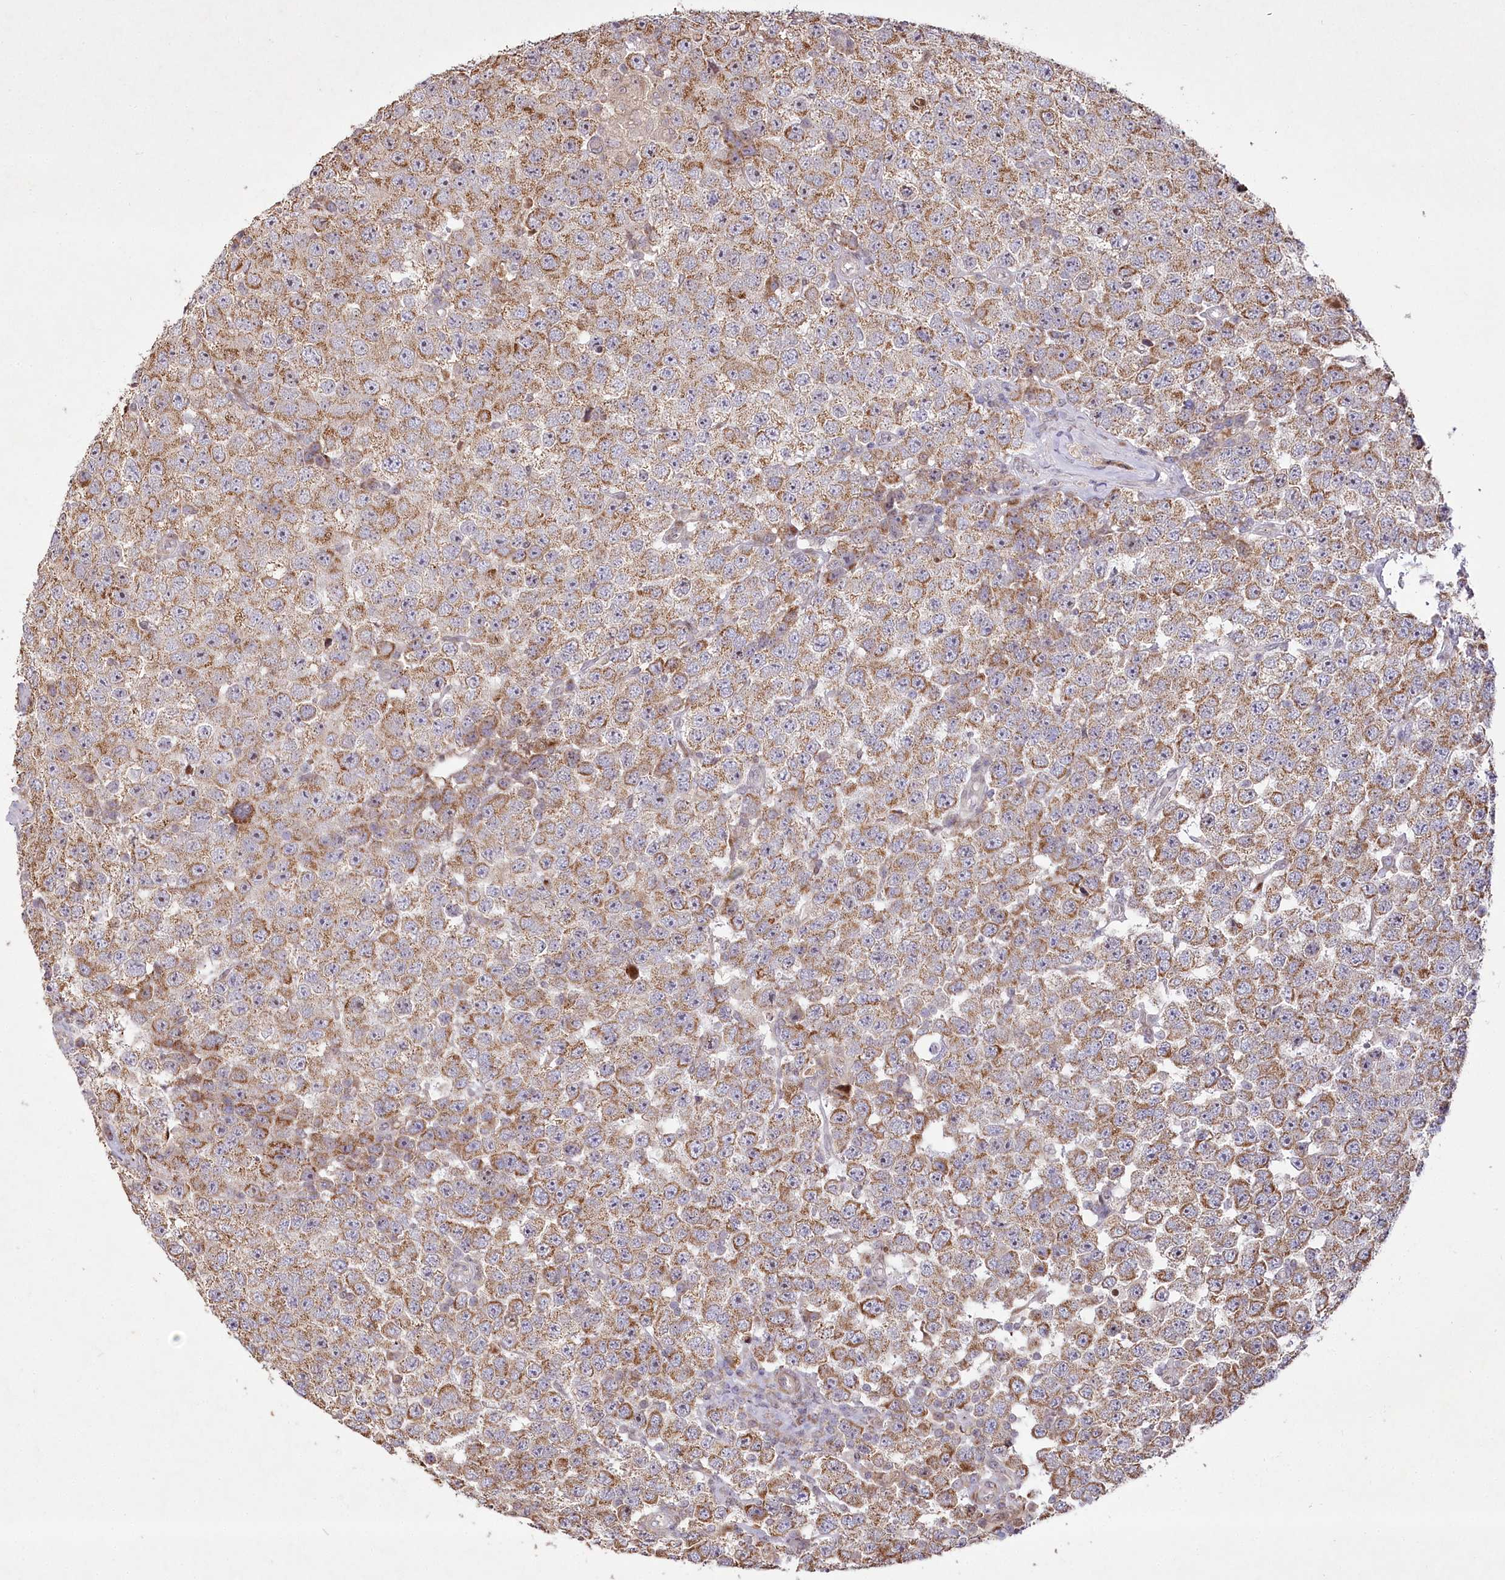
{"staining": {"intensity": "moderate", "quantity": ">75%", "location": "cytoplasmic/membranous"}, "tissue": "testis cancer", "cell_type": "Tumor cells", "image_type": "cancer", "snomed": [{"axis": "morphology", "description": "Seminoma, NOS"}, {"axis": "topography", "description": "Testis"}], "caption": "Testis seminoma was stained to show a protein in brown. There is medium levels of moderate cytoplasmic/membranous positivity in about >75% of tumor cells.", "gene": "PSTK", "patient": {"sex": "male", "age": 28}}